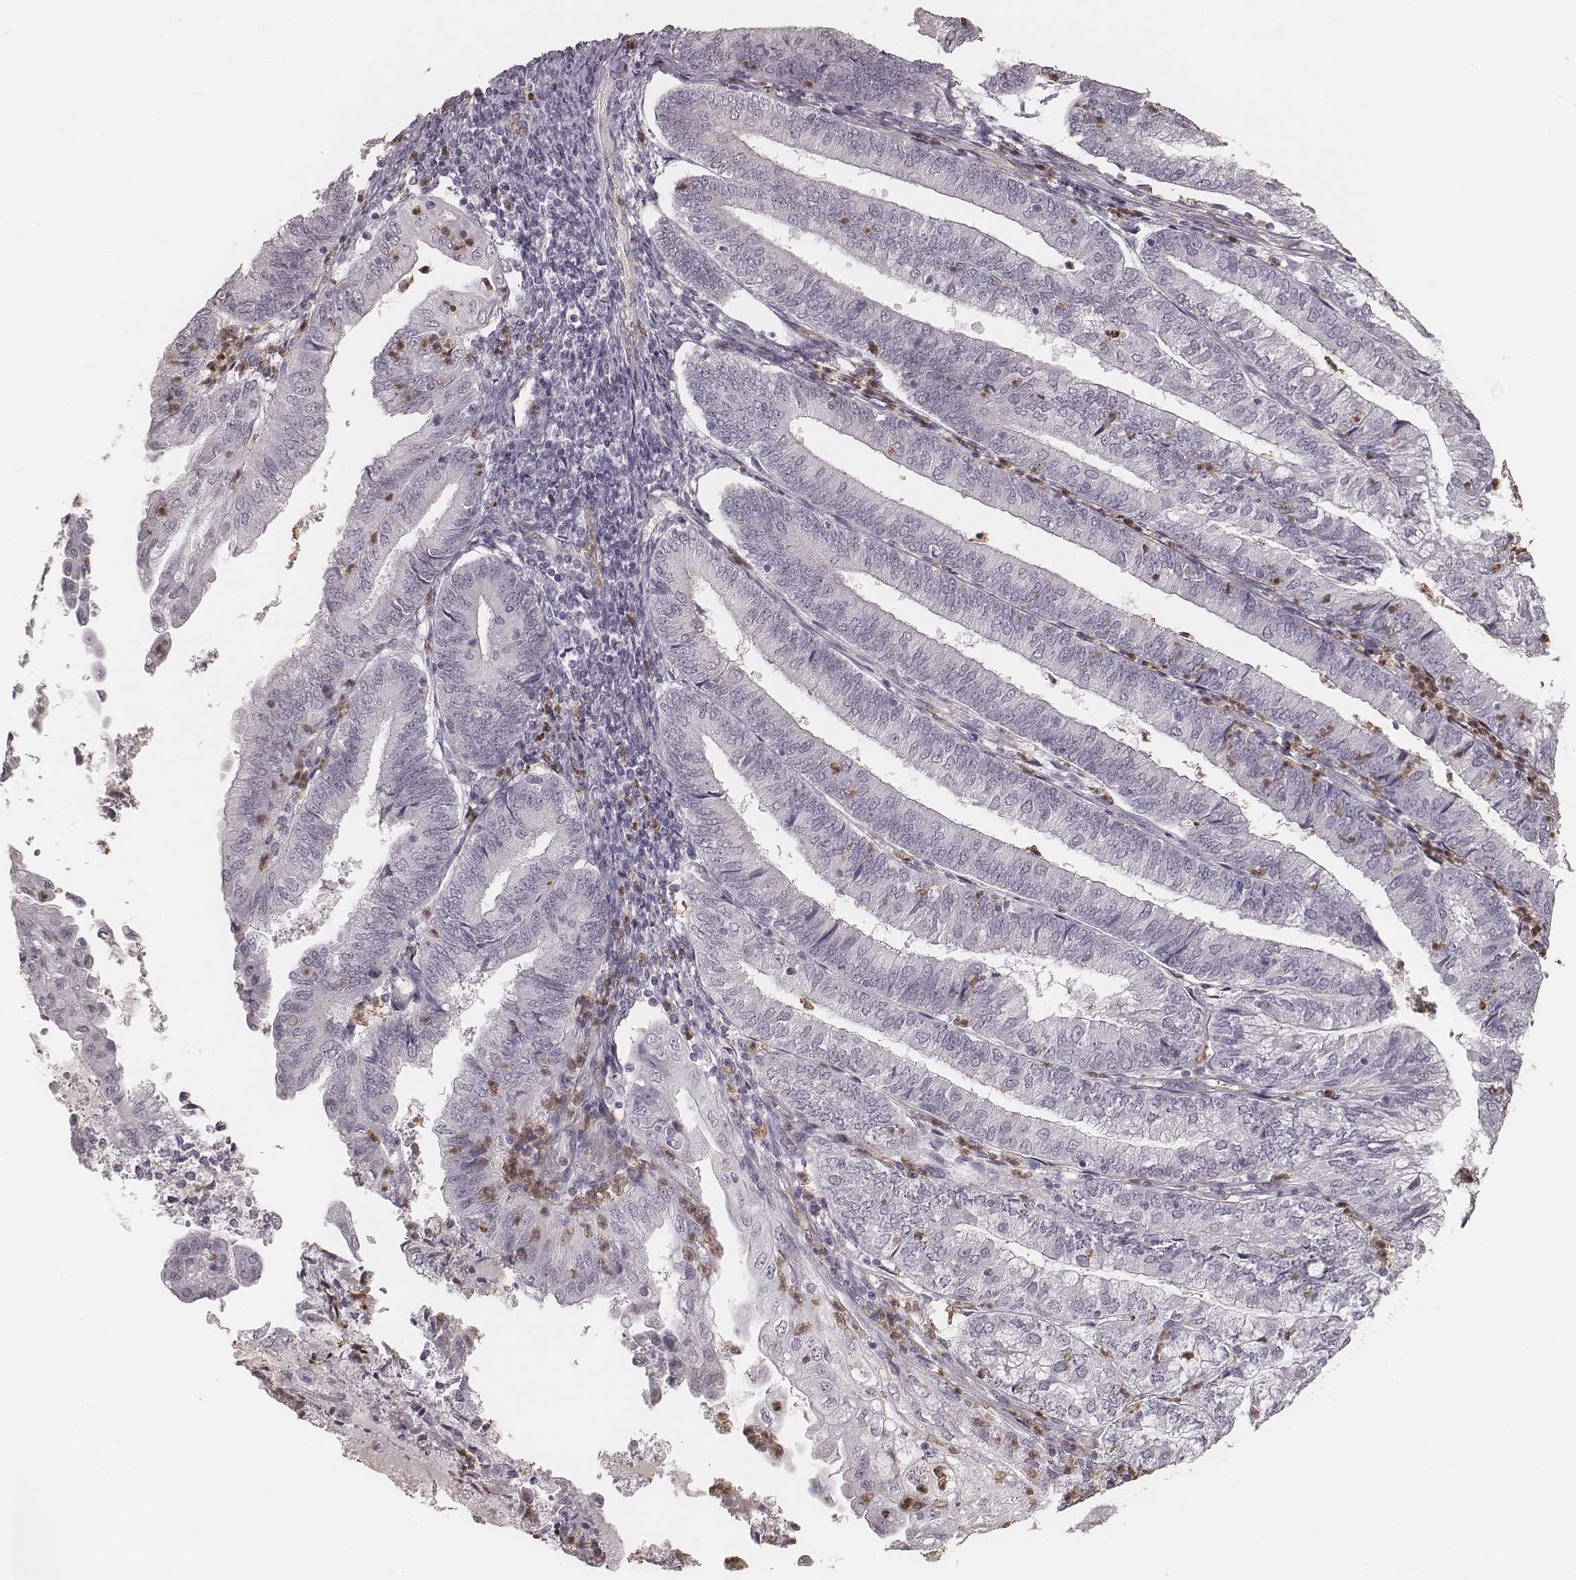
{"staining": {"intensity": "negative", "quantity": "none", "location": "none"}, "tissue": "endometrial cancer", "cell_type": "Tumor cells", "image_type": "cancer", "snomed": [{"axis": "morphology", "description": "Adenocarcinoma, NOS"}, {"axis": "topography", "description": "Endometrium"}], "caption": "The image reveals no staining of tumor cells in endometrial adenocarcinoma.", "gene": "KITLG", "patient": {"sex": "female", "age": 55}}